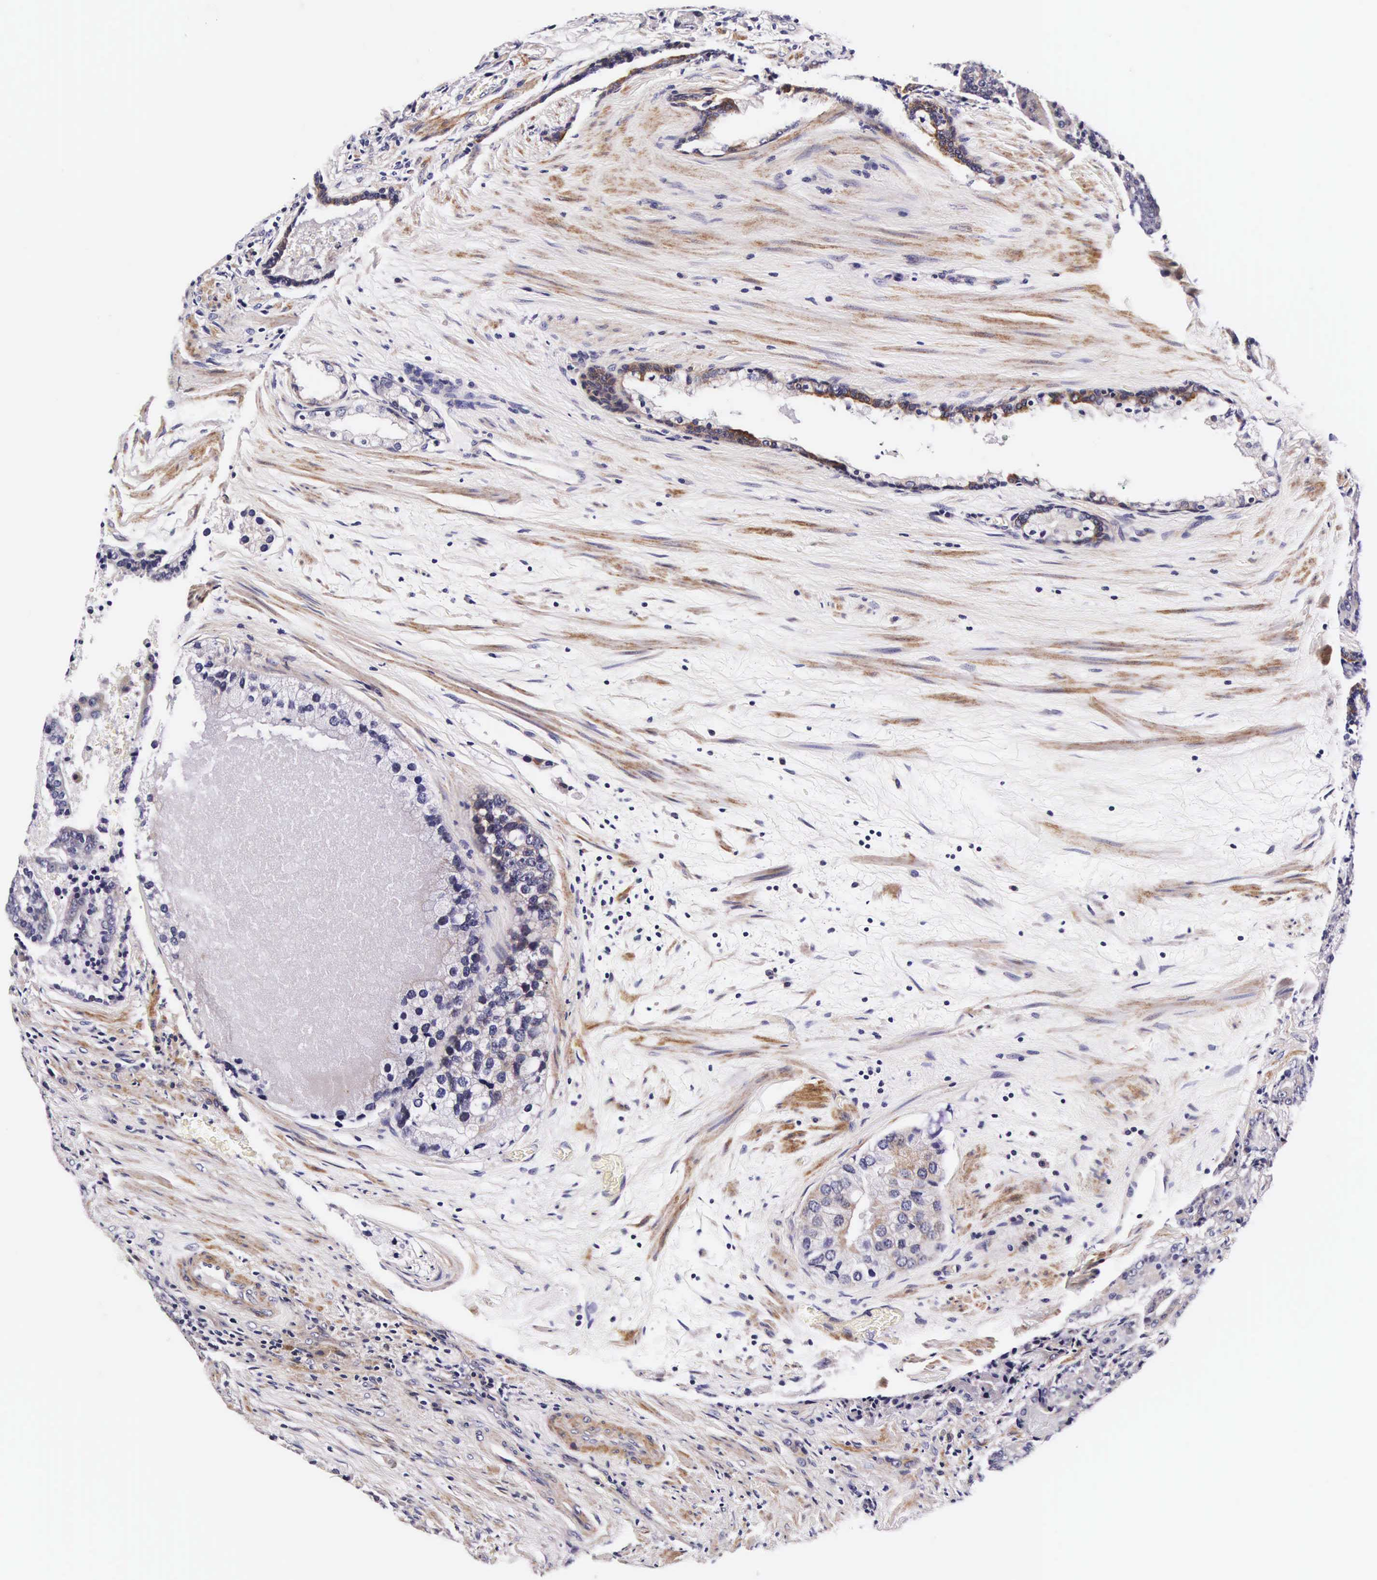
{"staining": {"intensity": "negative", "quantity": "none", "location": "none"}, "tissue": "prostate cancer", "cell_type": "Tumor cells", "image_type": "cancer", "snomed": [{"axis": "morphology", "description": "Adenocarcinoma, Medium grade"}, {"axis": "topography", "description": "Prostate"}], "caption": "DAB (3,3'-diaminobenzidine) immunohistochemical staining of human prostate cancer reveals no significant positivity in tumor cells.", "gene": "UPRT", "patient": {"sex": "male", "age": 70}}